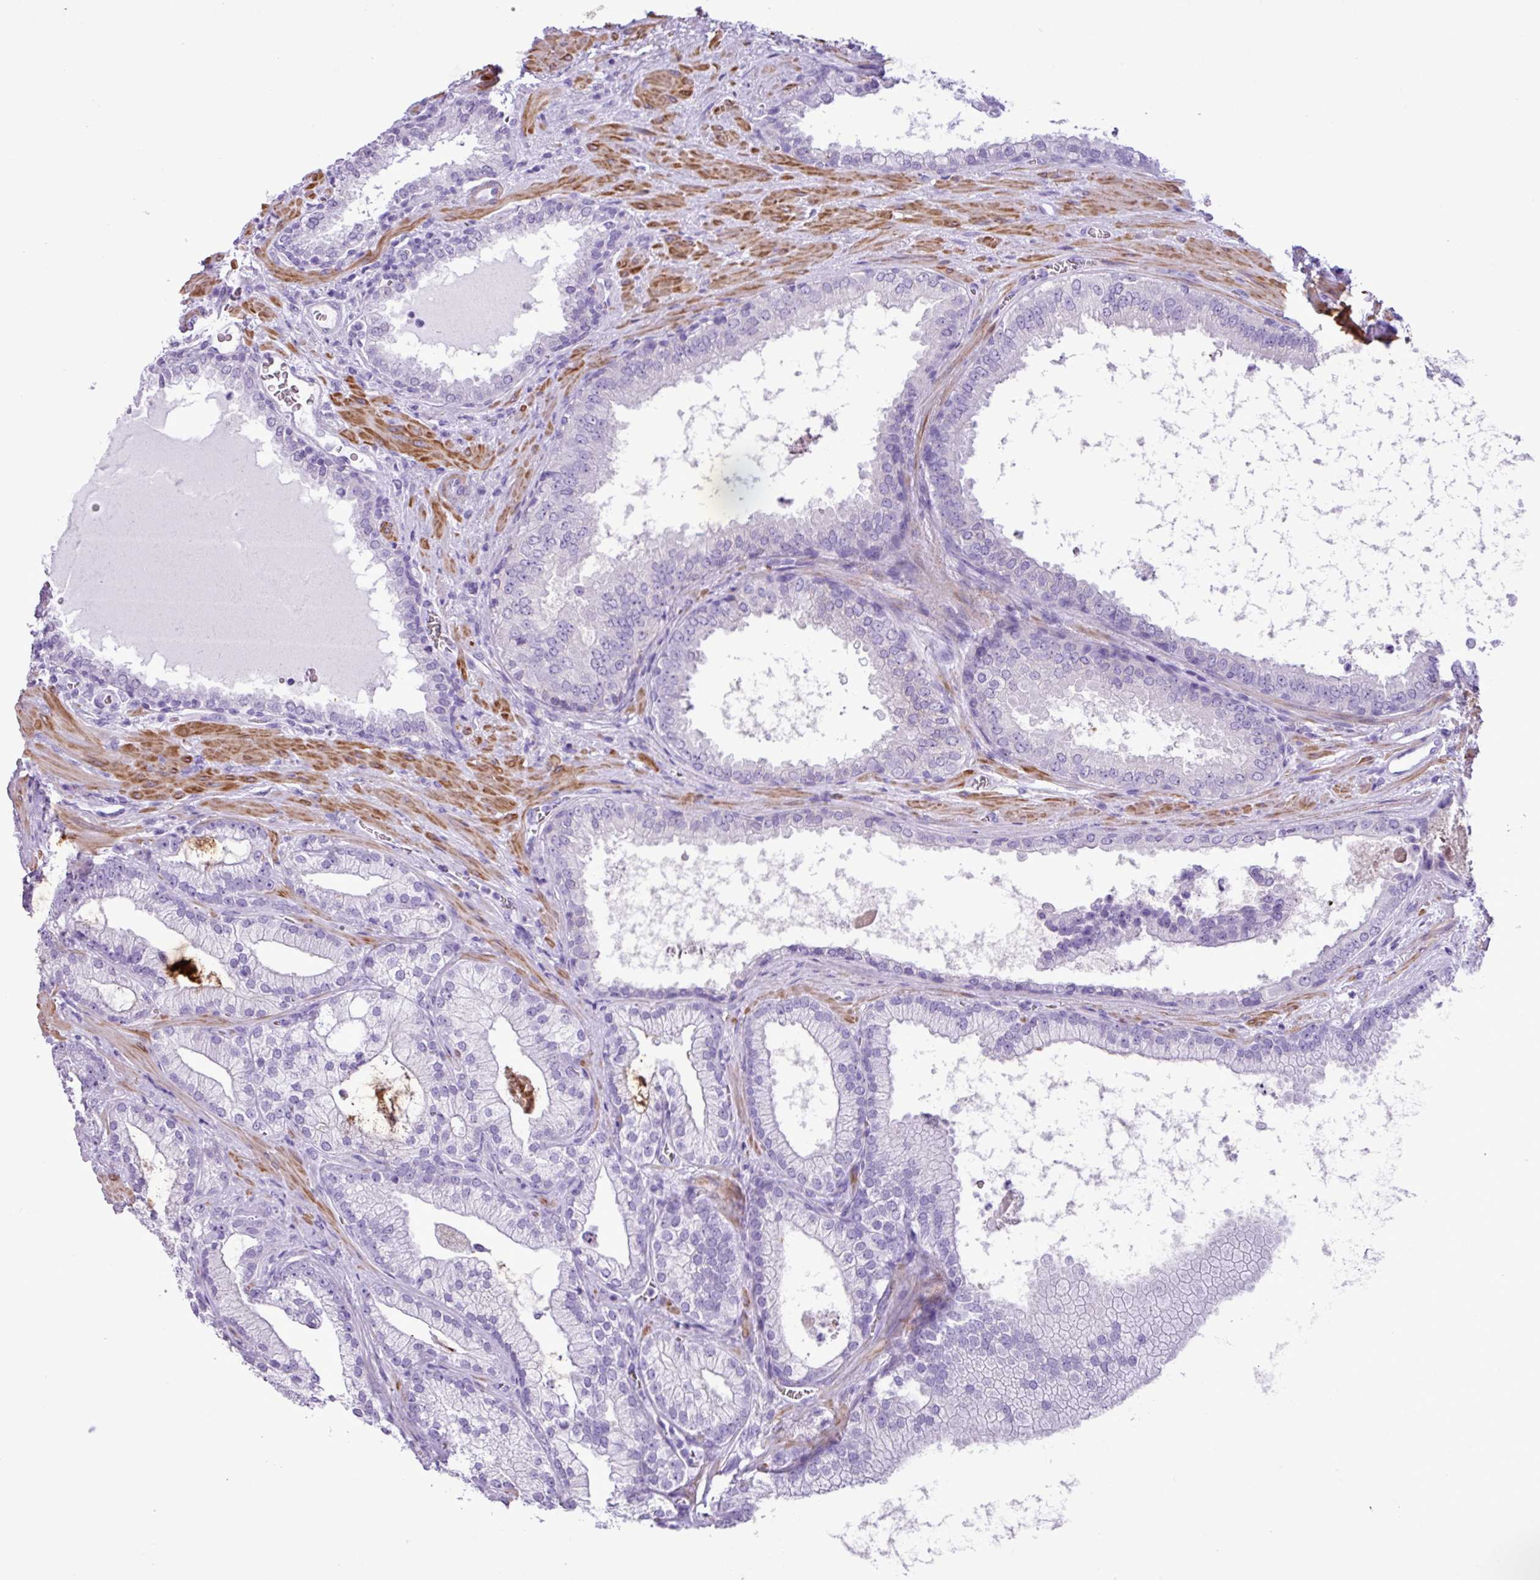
{"staining": {"intensity": "negative", "quantity": "none", "location": "none"}, "tissue": "prostate cancer", "cell_type": "Tumor cells", "image_type": "cancer", "snomed": [{"axis": "morphology", "description": "Adenocarcinoma, High grade"}, {"axis": "topography", "description": "Prostate"}], "caption": "High power microscopy image of an immunohistochemistry histopathology image of prostate cancer, revealing no significant positivity in tumor cells.", "gene": "ZSCAN5A", "patient": {"sex": "male", "age": 68}}